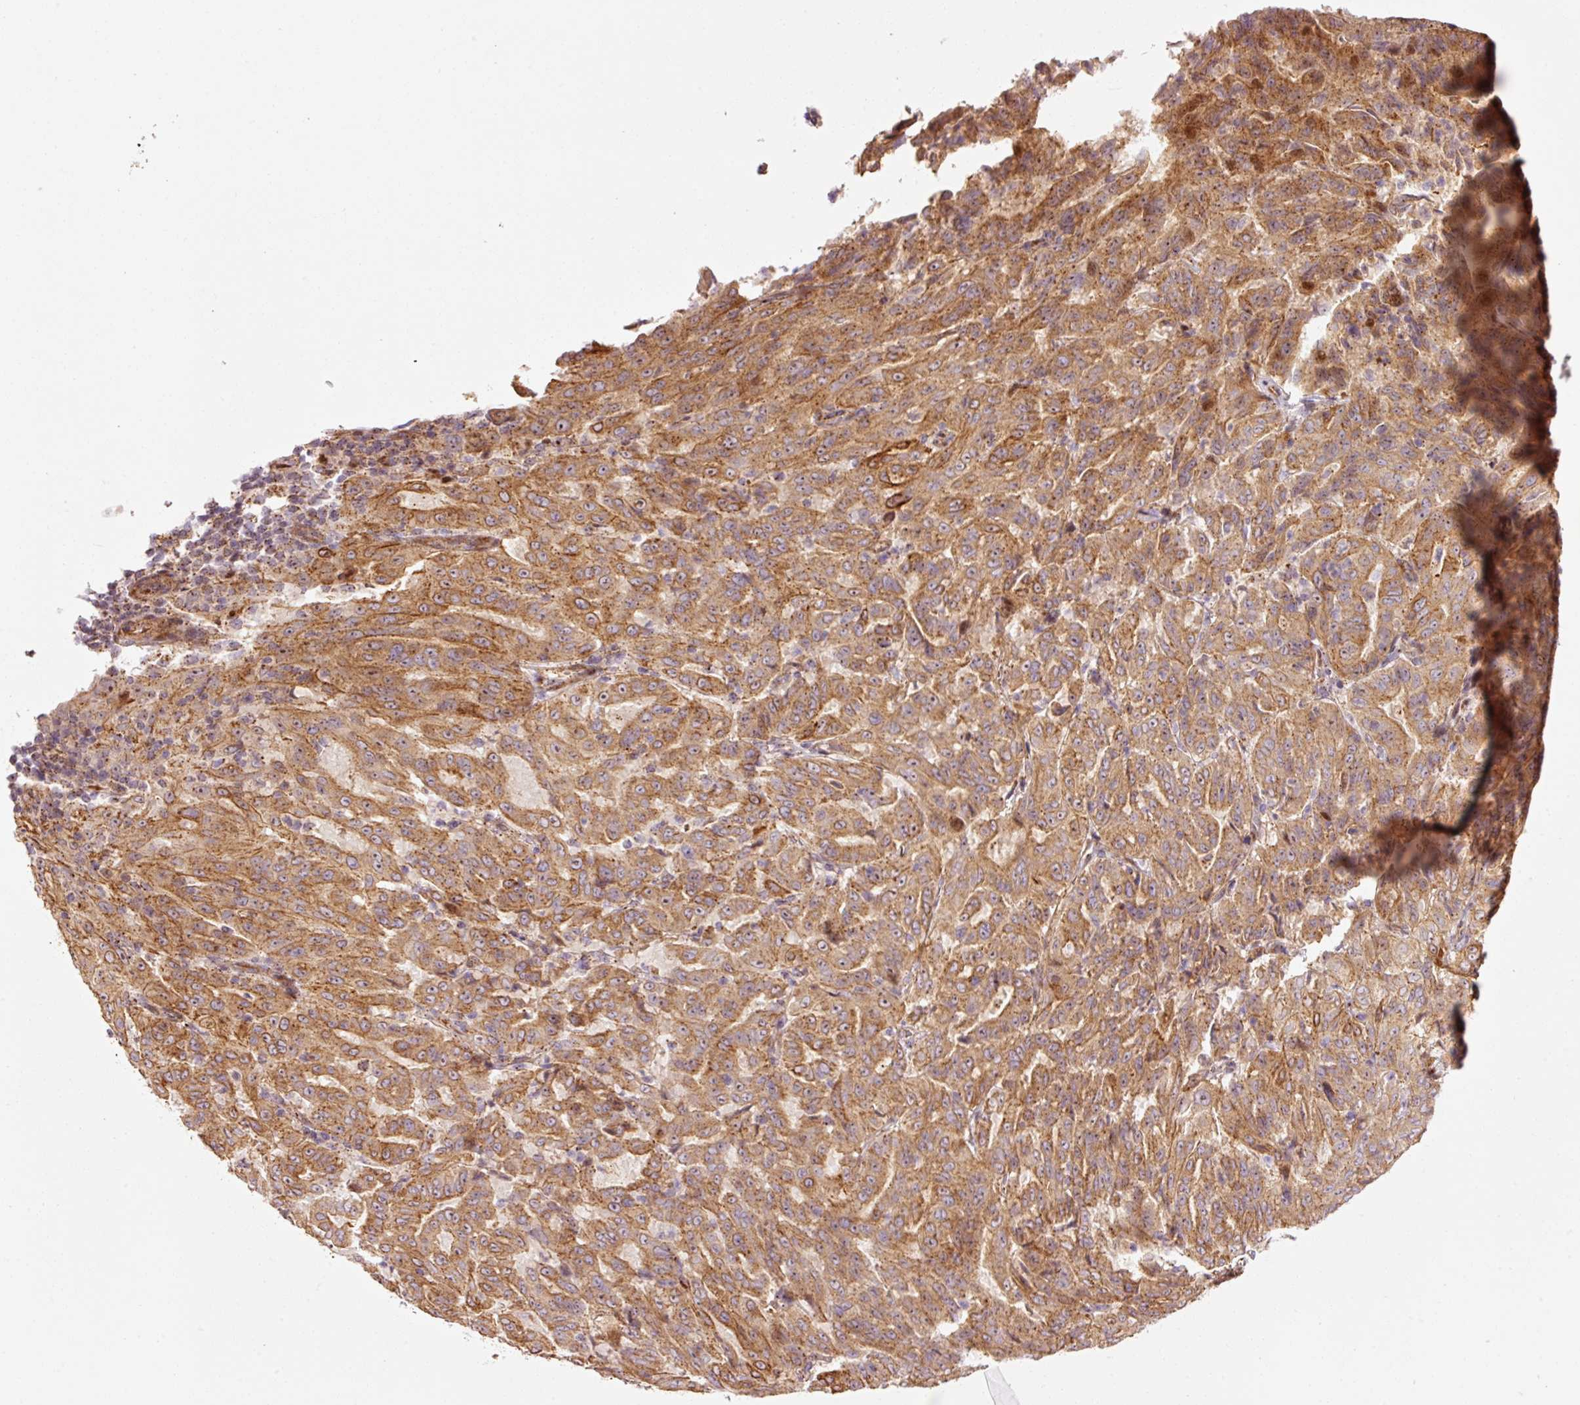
{"staining": {"intensity": "moderate", "quantity": ">75%", "location": "cytoplasmic/membranous"}, "tissue": "pancreatic cancer", "cell_type": "Tumor cells", "image_type": "cancer", "snomed": [{"axis": "morphology", "description": "Adenocarcinoma, NOS"}, {"axis": "topography", "description": "Pancreas"}], "caption": "The histopathology image shows staining of adenocarcinoma (pancreatic), revealing moderate cytoplasmic/membranous protein staining (brown color) within tumor cells.", "gene": "ANKRD20A1", "patient": {"sex": "male", "age": 63}}